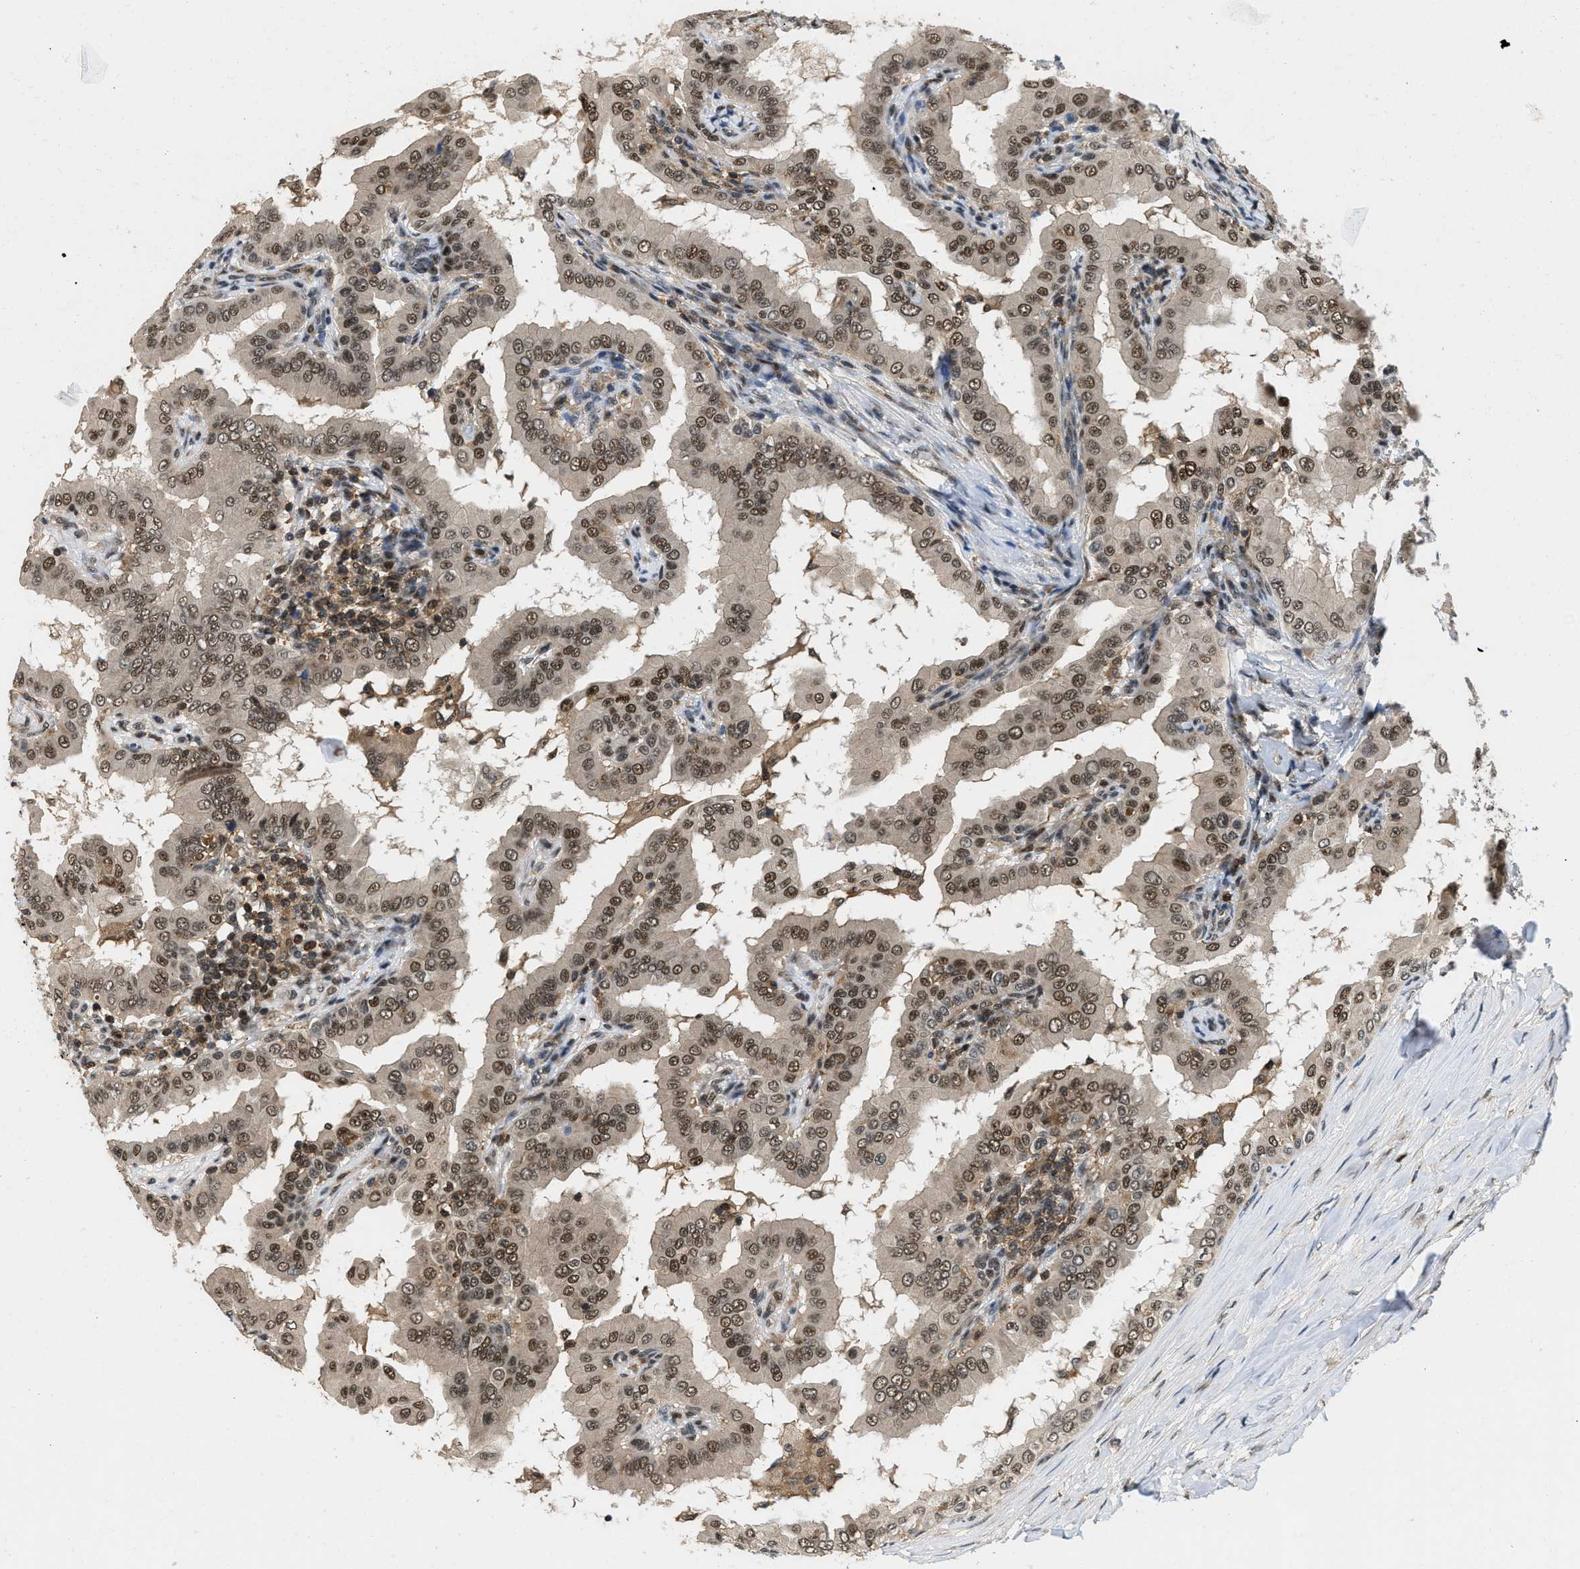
{"staining": {"intensity": "moderate", "quantity": ">75%", "location": "cytoplasmic/membranous,nuclear"}, "tissue": "thyroid cancer", "cell_type": "Tumor cells", "image_type": "cancer", "snomed": [{"axis": "morphology", "description": "Papillary adenocarcinoma, NOS"}, {"axis": "topography", "description": "Thyroid gland"}], "caption": "Human thyroid papillary adenocarcinoma stained for a protein (brown) demonstrates moderate cytoplasmic/membranous and nuclear positive positivity in approximately >75% of tumor cells.", "gene": "ATF7IP", "patient": {"sex": "male", "age": 33}}